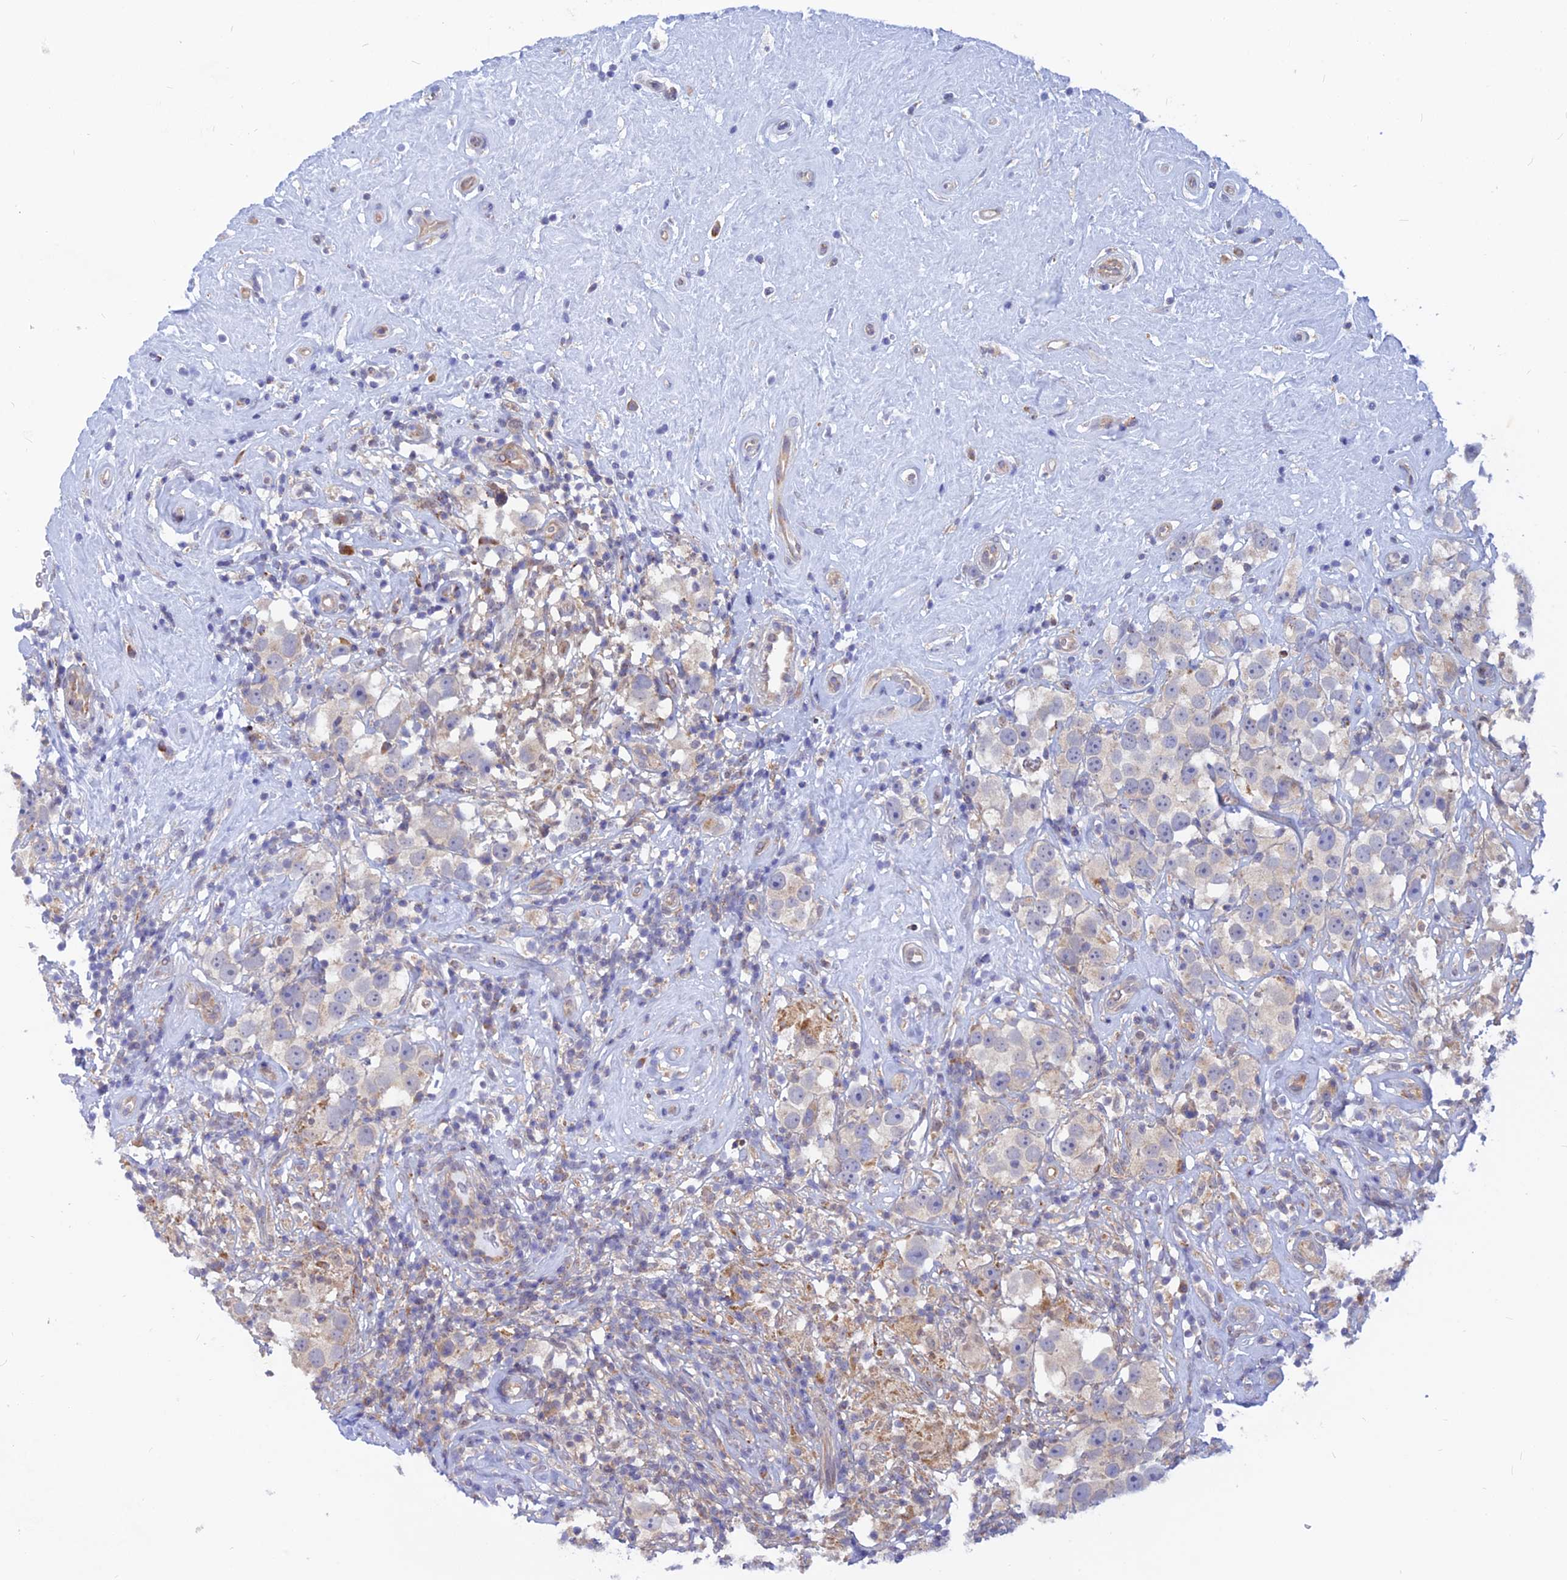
{"staining": {"intensity": "negative", "quantity": "none", "location": "none"}, "tissue": "testis cancer", "cell_type": "Tumor cells", "image_type": "cancer", "snomed": [{"axis": "morphology", "description": "Seminoma, NOS"}, {"axis": "topography", "description": "Testis"}], "caption": "Seminoma (testis) was stained to show a protein in brown. There is no significant expression in tumor cells.", "gene": "DNAJC16", "patient": {"sex": "male", "age": 49}}